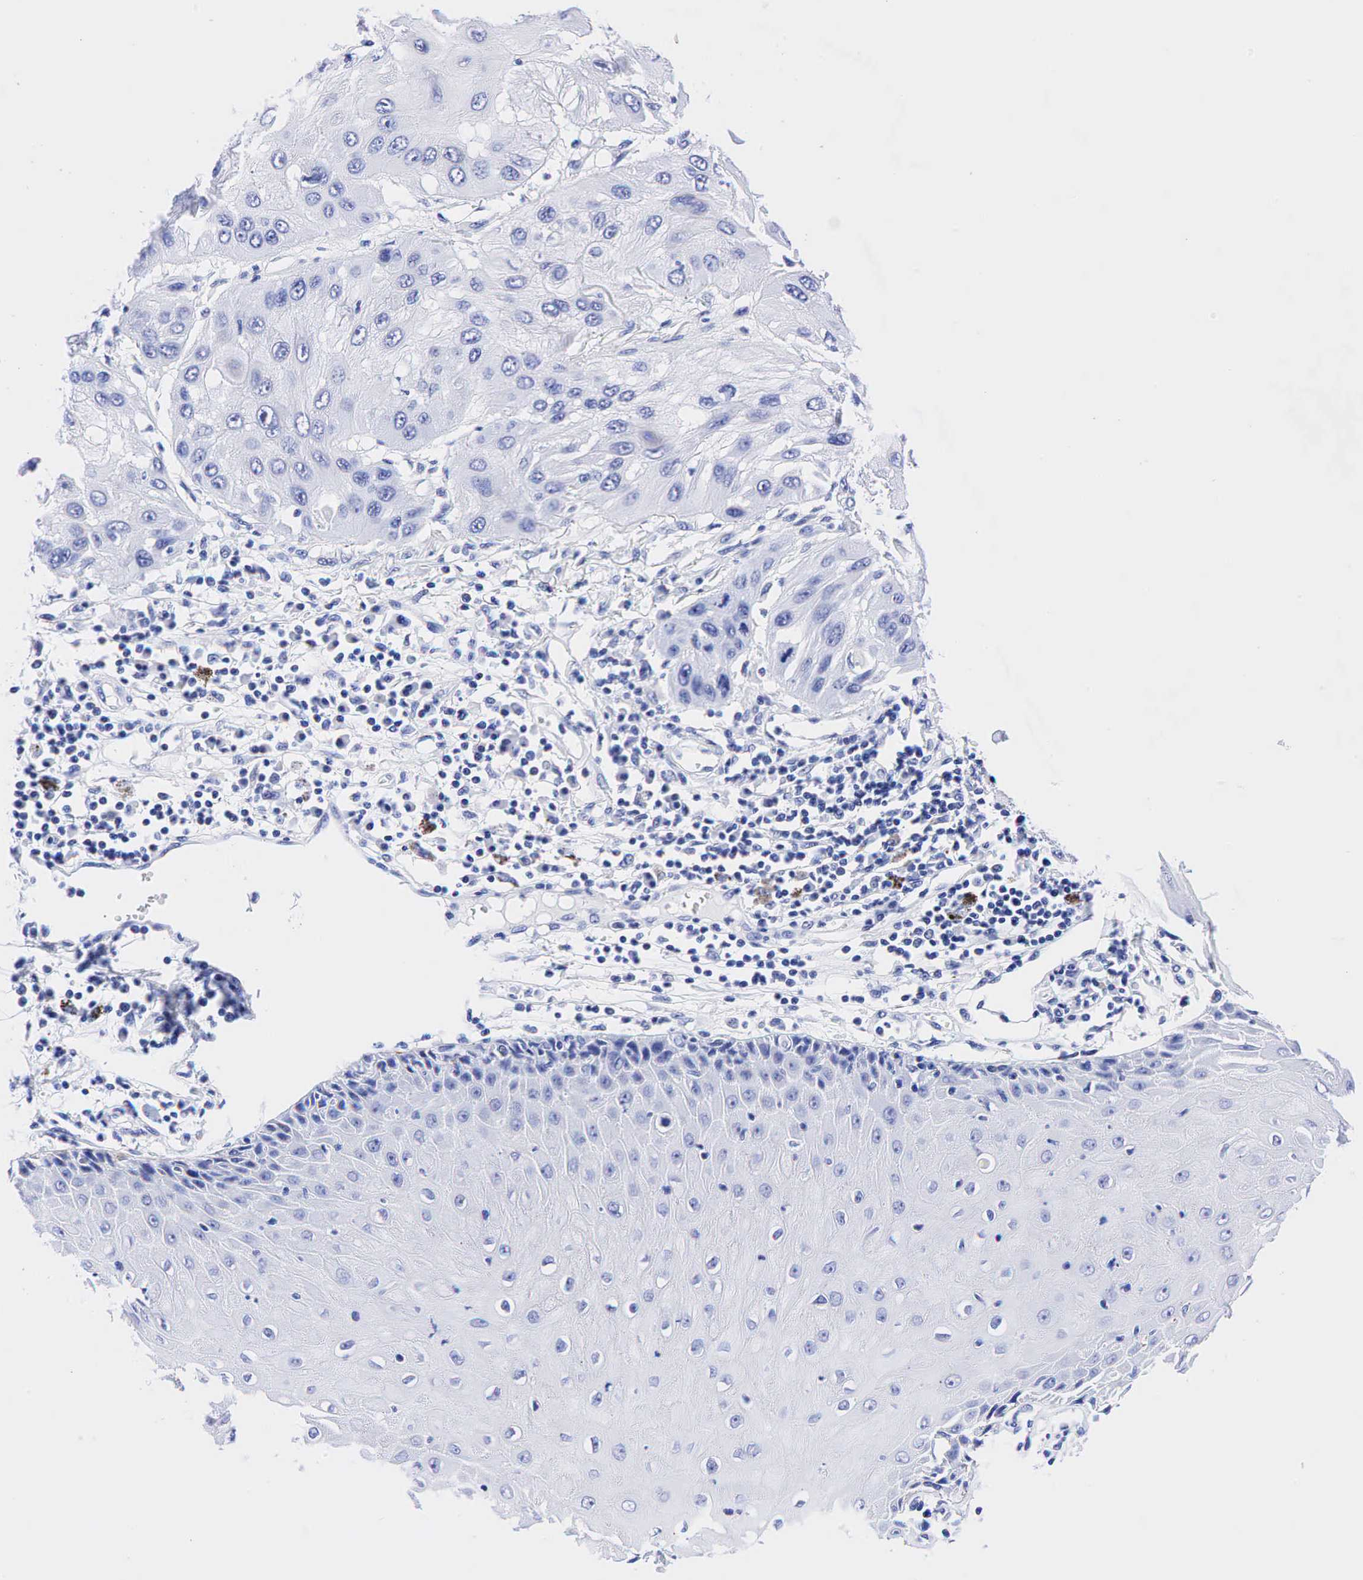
{"staining": {"intensity": "negative", "quantity": "none", "location": "none"}, "tissue": "skin cancer", "cell_type": "Tumor cells", "image_type": "cancer", "snomed": [{"axis": "morphology", "description": "Squamous cell carcinoma, NOS"}, {"axis": "topography", "description": "Skin"}, {"axis": "topography", "description": "Anal"}], "caption": "Tumor cells show no significant protein positivity in skin cancer (squamous cell carcinoma). (DAB immunohistochemistry (IHC) visualized using brightfield microscopy, high magnification).", "gene": "KRT18", "patient": {"sex": "male", "age": 61}}